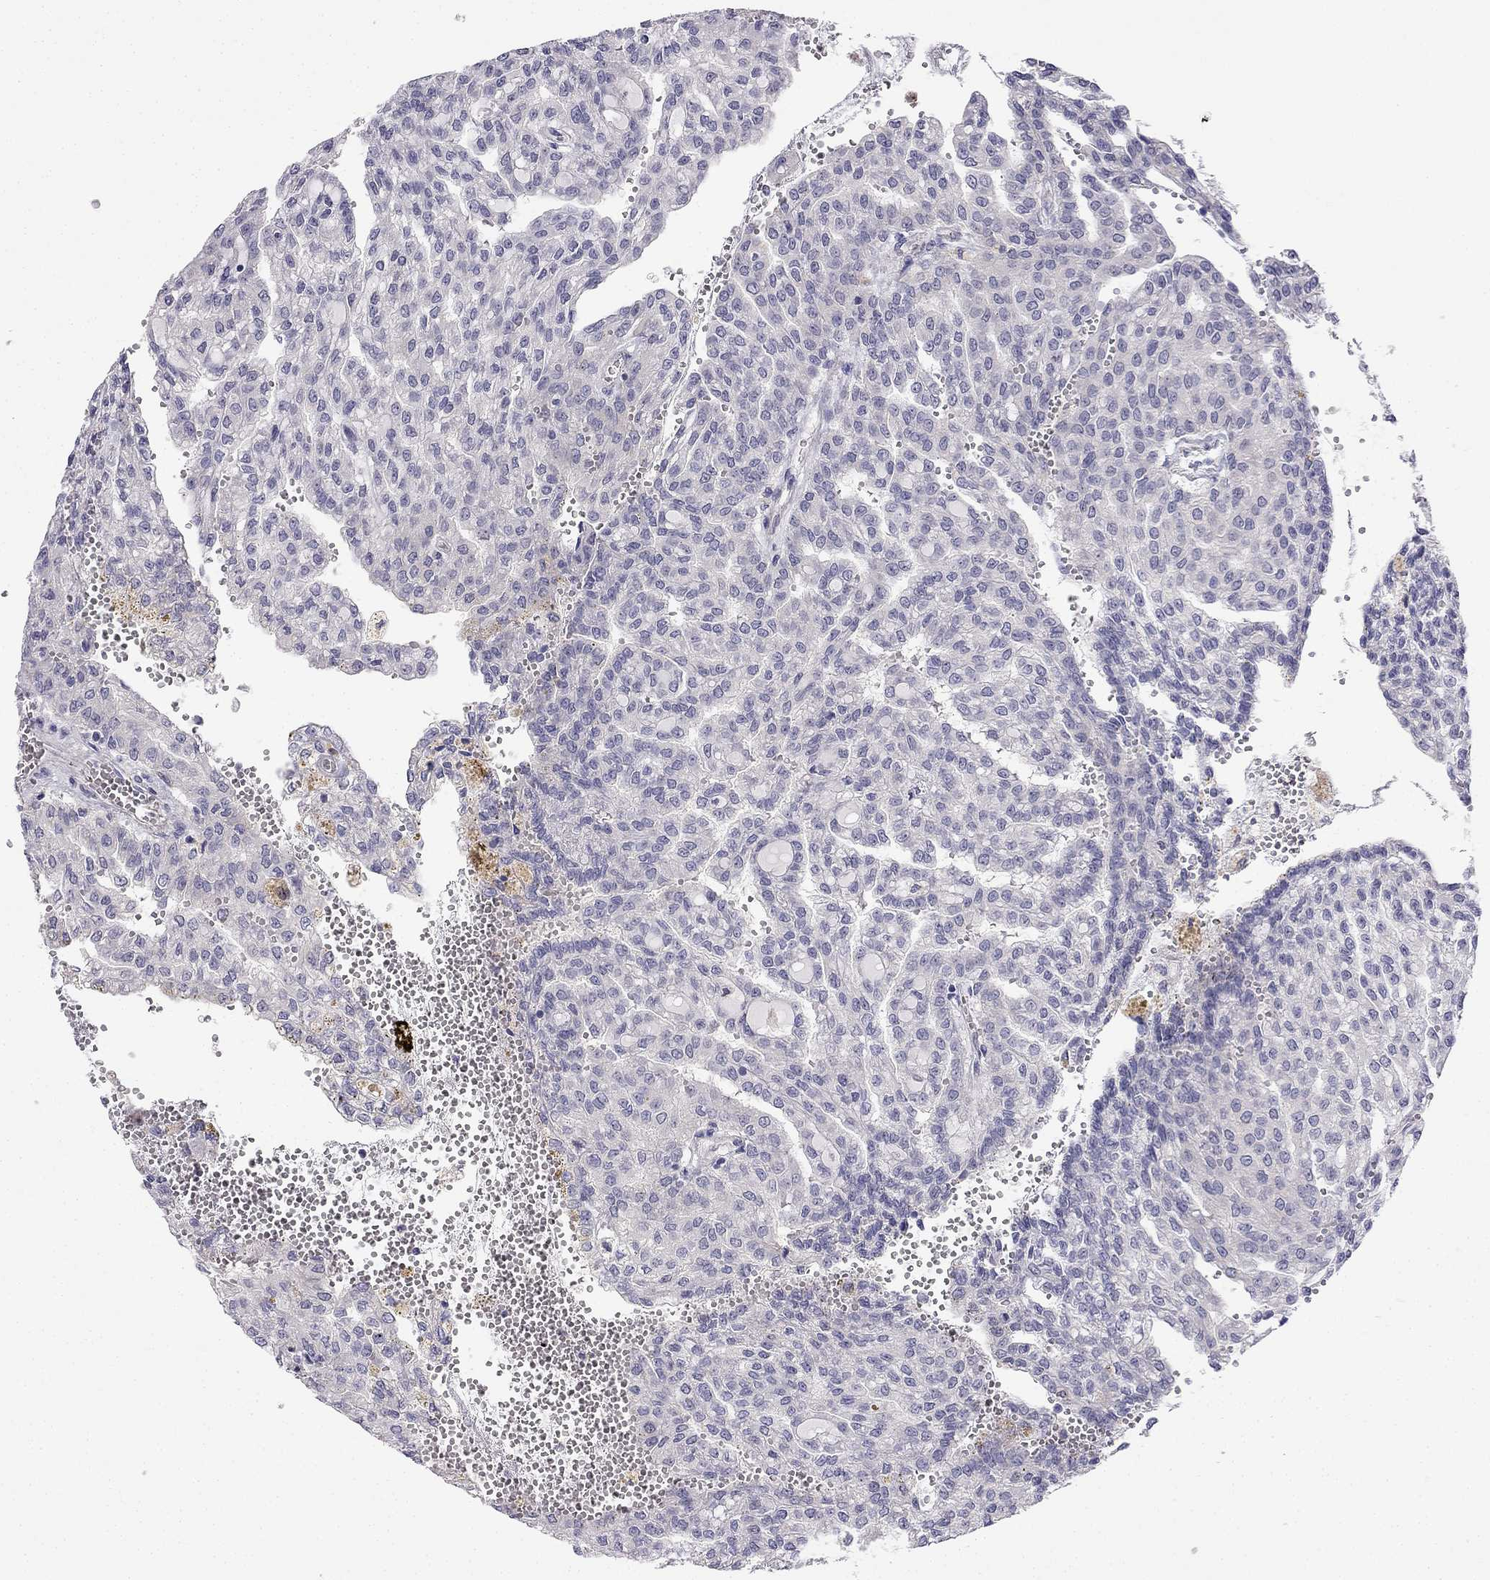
{"staining": {"intensity": "negative", "quantity": "none", "location": "none"}, "tissue": "renal cancer", "cell_type": "Tumor cells", "image_type": "cancer", "snomed": [{"axis": "morphology", "description": "Adenocarcinoma, NOS"}, {"axis": "topography", "description": "Kidney"}], "caption": "Human adenocarcinoma (renal) stained for a protein using IHC exhibits no expression in tumor cells.", "gene": "C16orf89", "patient": {"sex": "male", "age": 63}}